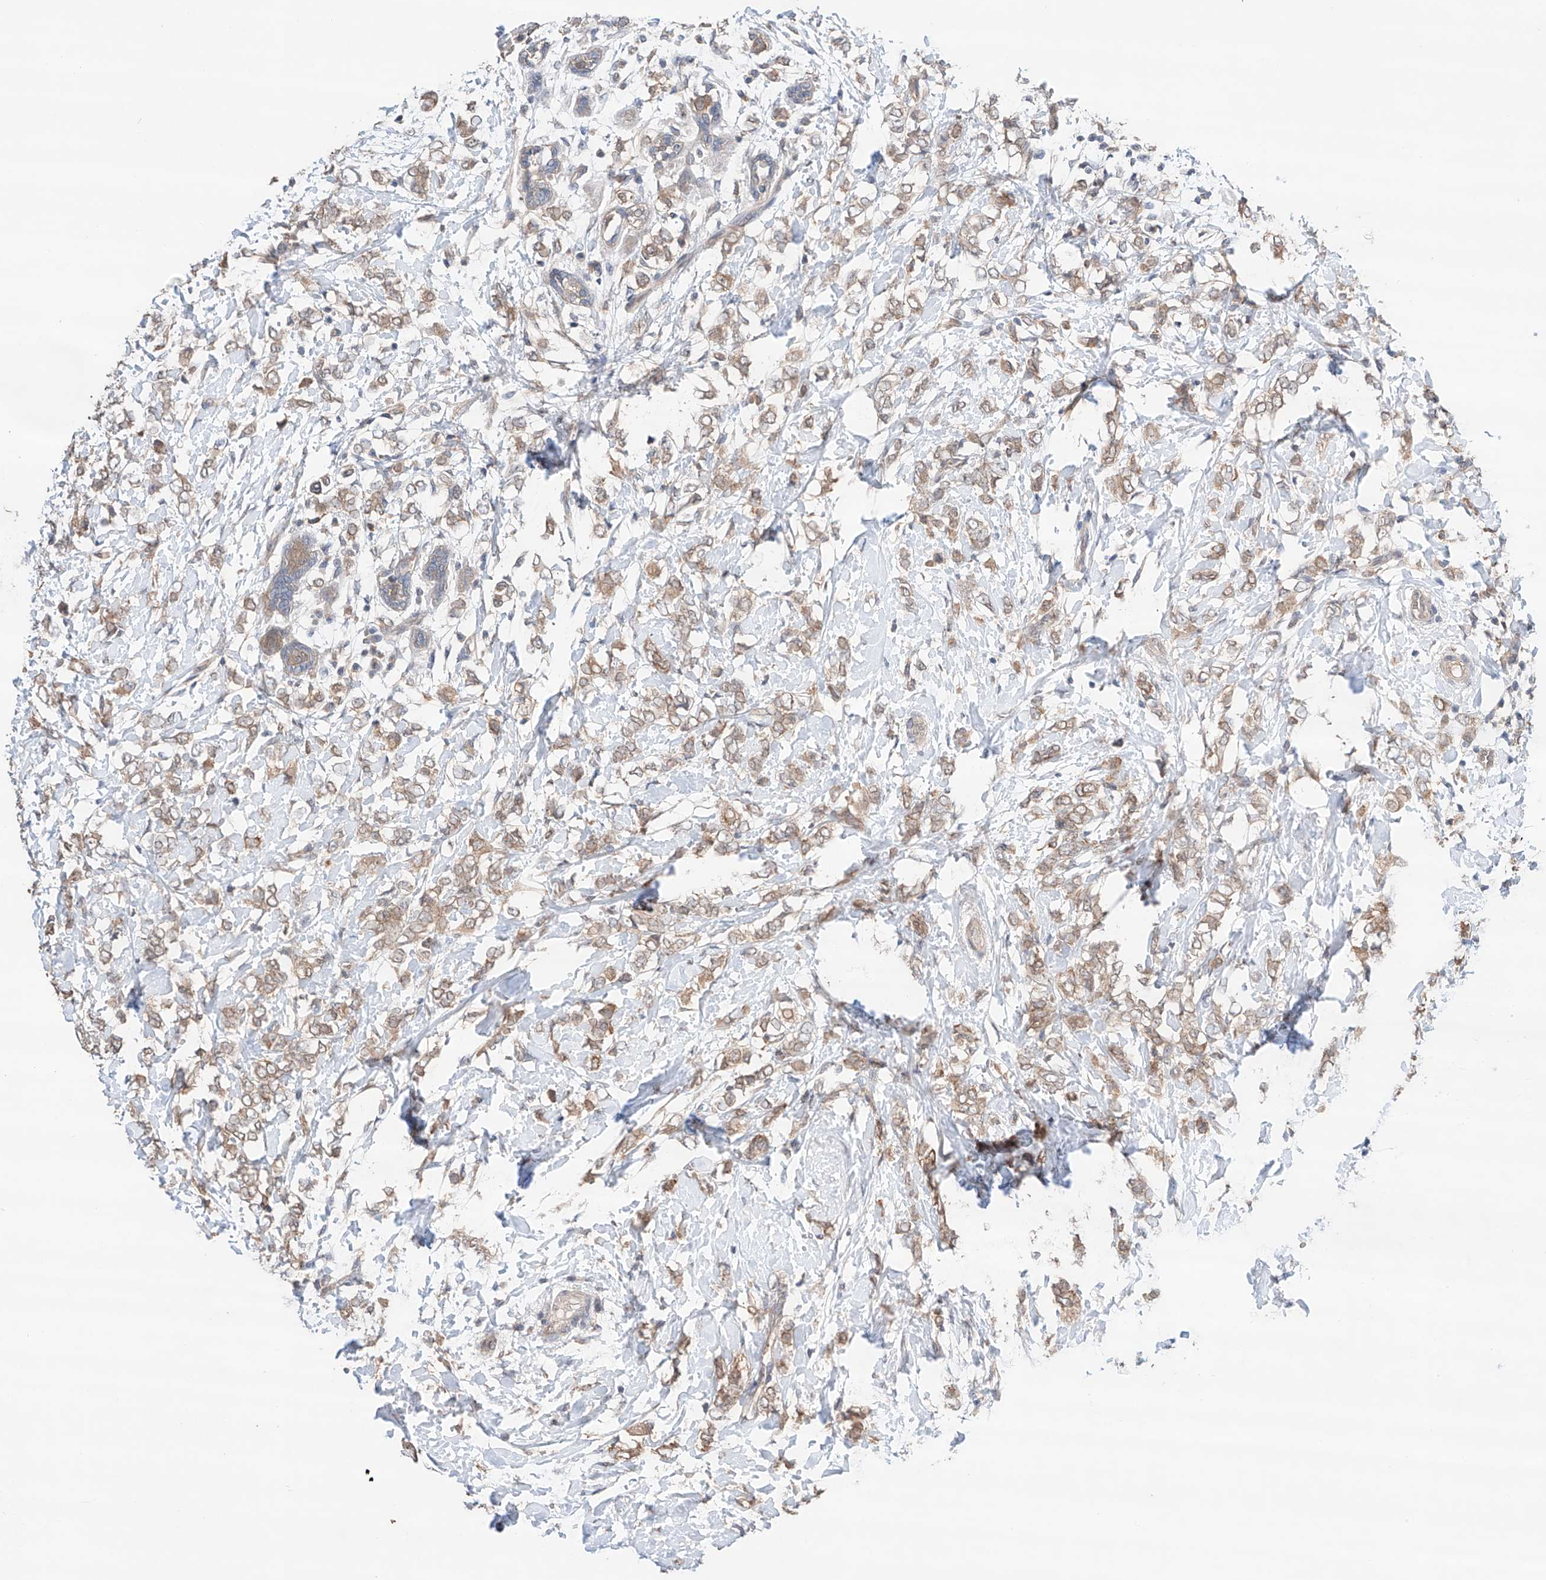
{"staining": {"intensity": "weak", "quantity": ">75%", "location": "cytoplasmic/membranous"}, "tissue": "breast cancer", "cell_type": "Tumor cells", "image_type": "cancer", "snomed": [{"axis": "morphology", "description": "Normal tissue, NOS"}, {"axis": "morphology", "description": "Lobular carcinoma"}, {"axis": "topography", "description": "Breast"}], "caption": "Immunohistochemical staining of breast lobular carcinoma demonstrates low levels of weak cytoplasmic/membranous expression in approximately >75% of tumor cells. Ihc stains the protein in brown and the nuclei are stained blue.", "gene": "ZFHX2", "patient": {"sex": "female", "age": 47}}